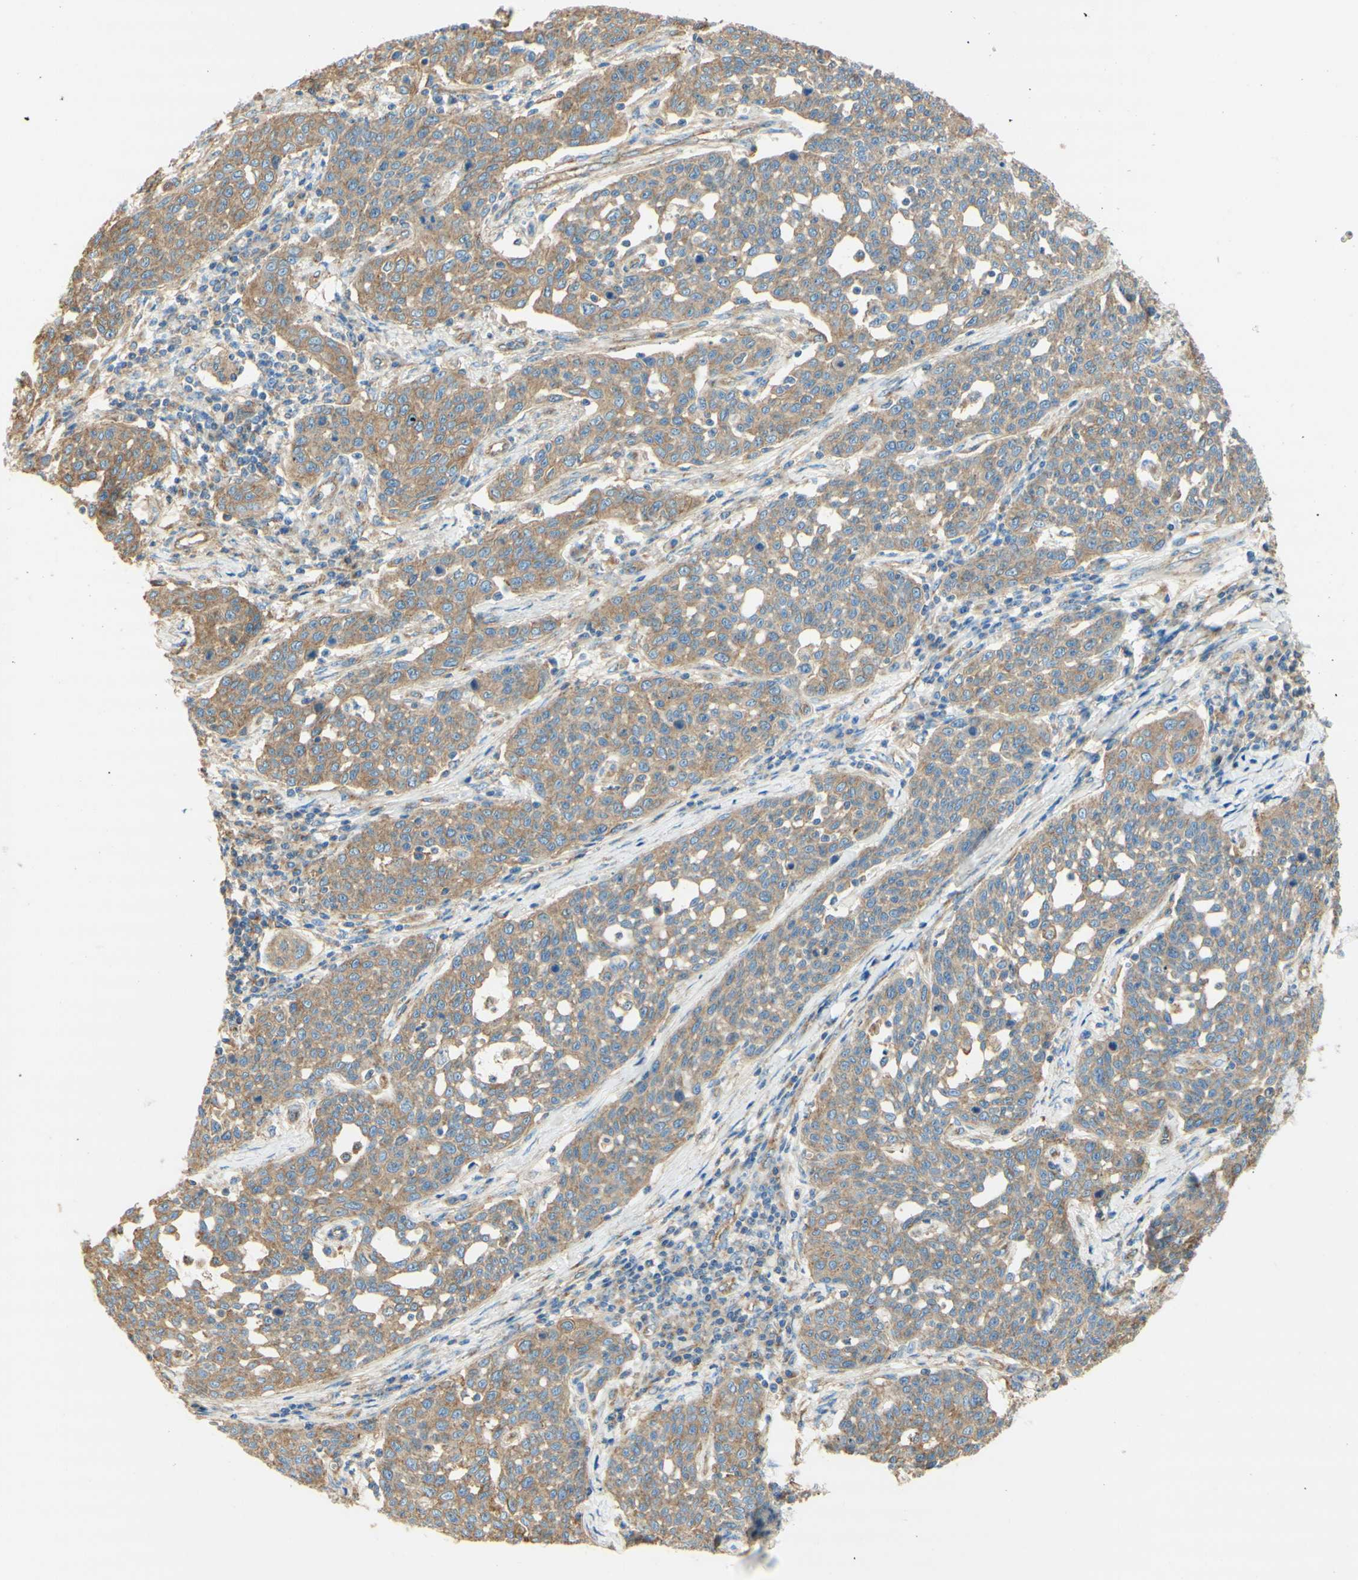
{"staining": {"intensity": "moderate", "quantity": ">75%", "location": "cytoplasmic/membranous"}, "tissue": "cervical cancer", "cell_type": "Tumor cells", "image_type": "cancer", "snomed": [{"axis": "morphology", "description": "Squamous cell carcinoma, NOS"}, {"axis": "topography", "description": "Cervix"}], "caption": "Immunohistochemistry image of neoplastic tissue: cervical cancer (squamous cell carcinoma) stained using IHC demonstrates medium levels of moderate protein expression localized specifically in the cytoplasmic/membranous of tumor cells, appearing as a cytoplasmic/membranous brown color.", "gene": "CLTC", "patient": {"sex": "female", "age": 34}}